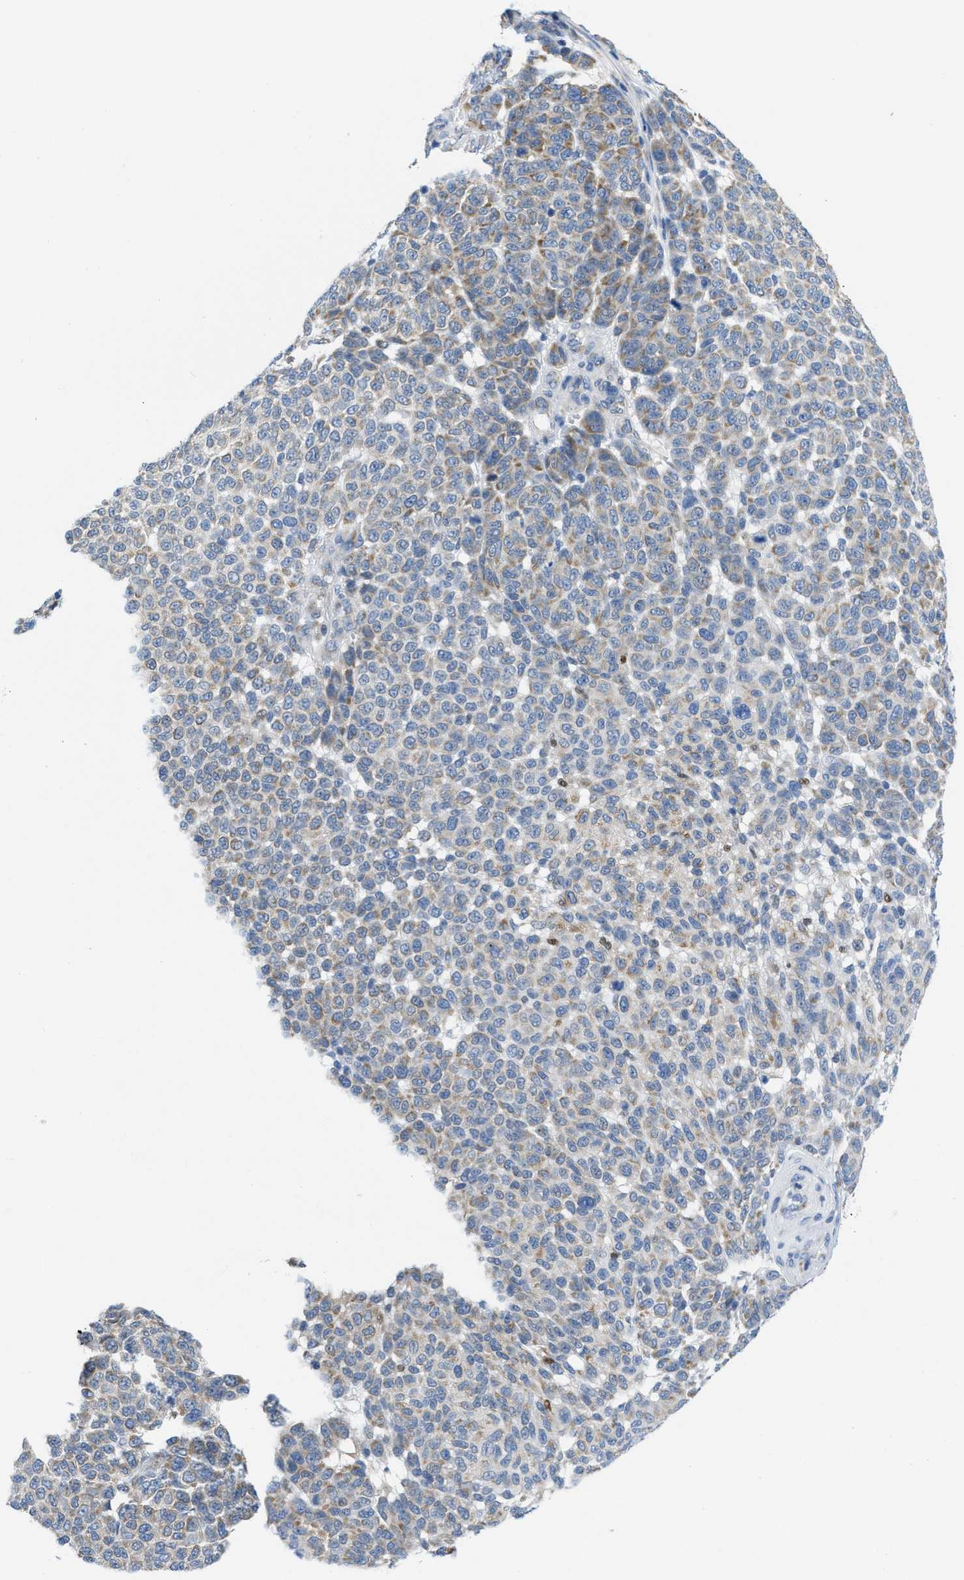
{"staining": {"intensity": "weak", "quantity": "25%-75%", "location": "cytoplasmic/membranous"}, "tissue": "melanoma", "cell_type": "Tumor cells", "image_type": "cancer", "snomed": [{"axis": "morphology", "description": "Malignant melanoma, NOS"}, {"axis": "topography", "description": "Skin"}], "caption": "Weak cytoplasmic/membranous positivity for a protein is present in about 25%-75% of tumor cells of melanoma using immunohistochemistry (IHC).", "gene": "PTDSS1", "patient": {"sex": "male", "age": 59}}